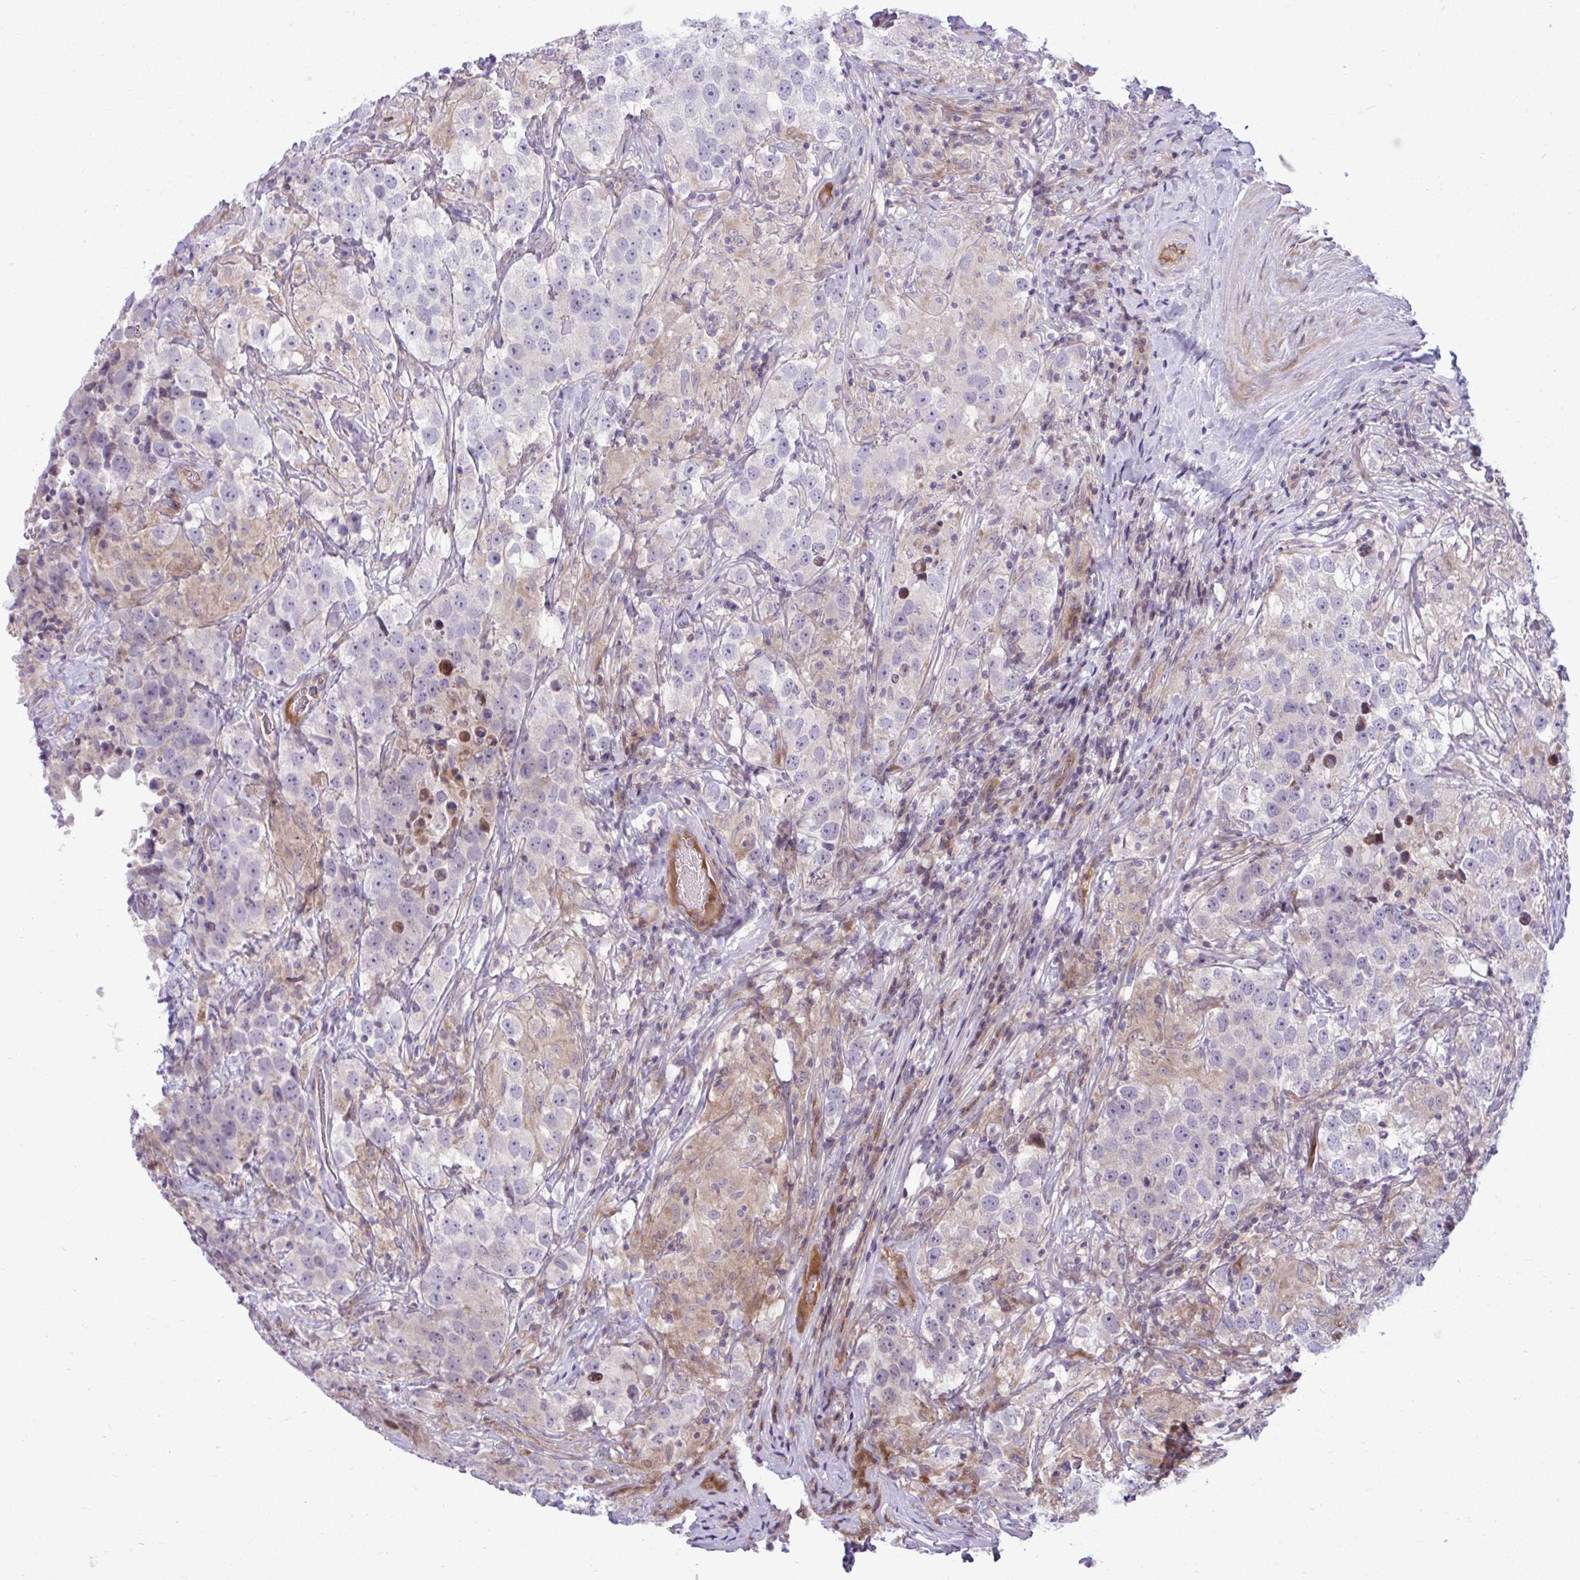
{"staining": {"intensity": "negative", "quantity": "none", "location": "none"}, "tissue": "testis cancer", "cell_type": "Tumor cells", "image_type": "cancer", "snomed": [{"axis": "morphology", "description": "Seminoma, NOS"}, {"axis": "topography", "description": "Testis"}], "caption": "An image of human seminoma (testis) is negative for staining in tumor cells. (Immunohistochemistry, brightfield microscopy, high magnification).", "gene": "ZSCAN9", "patient": {"sex": "male", "age": 46}}